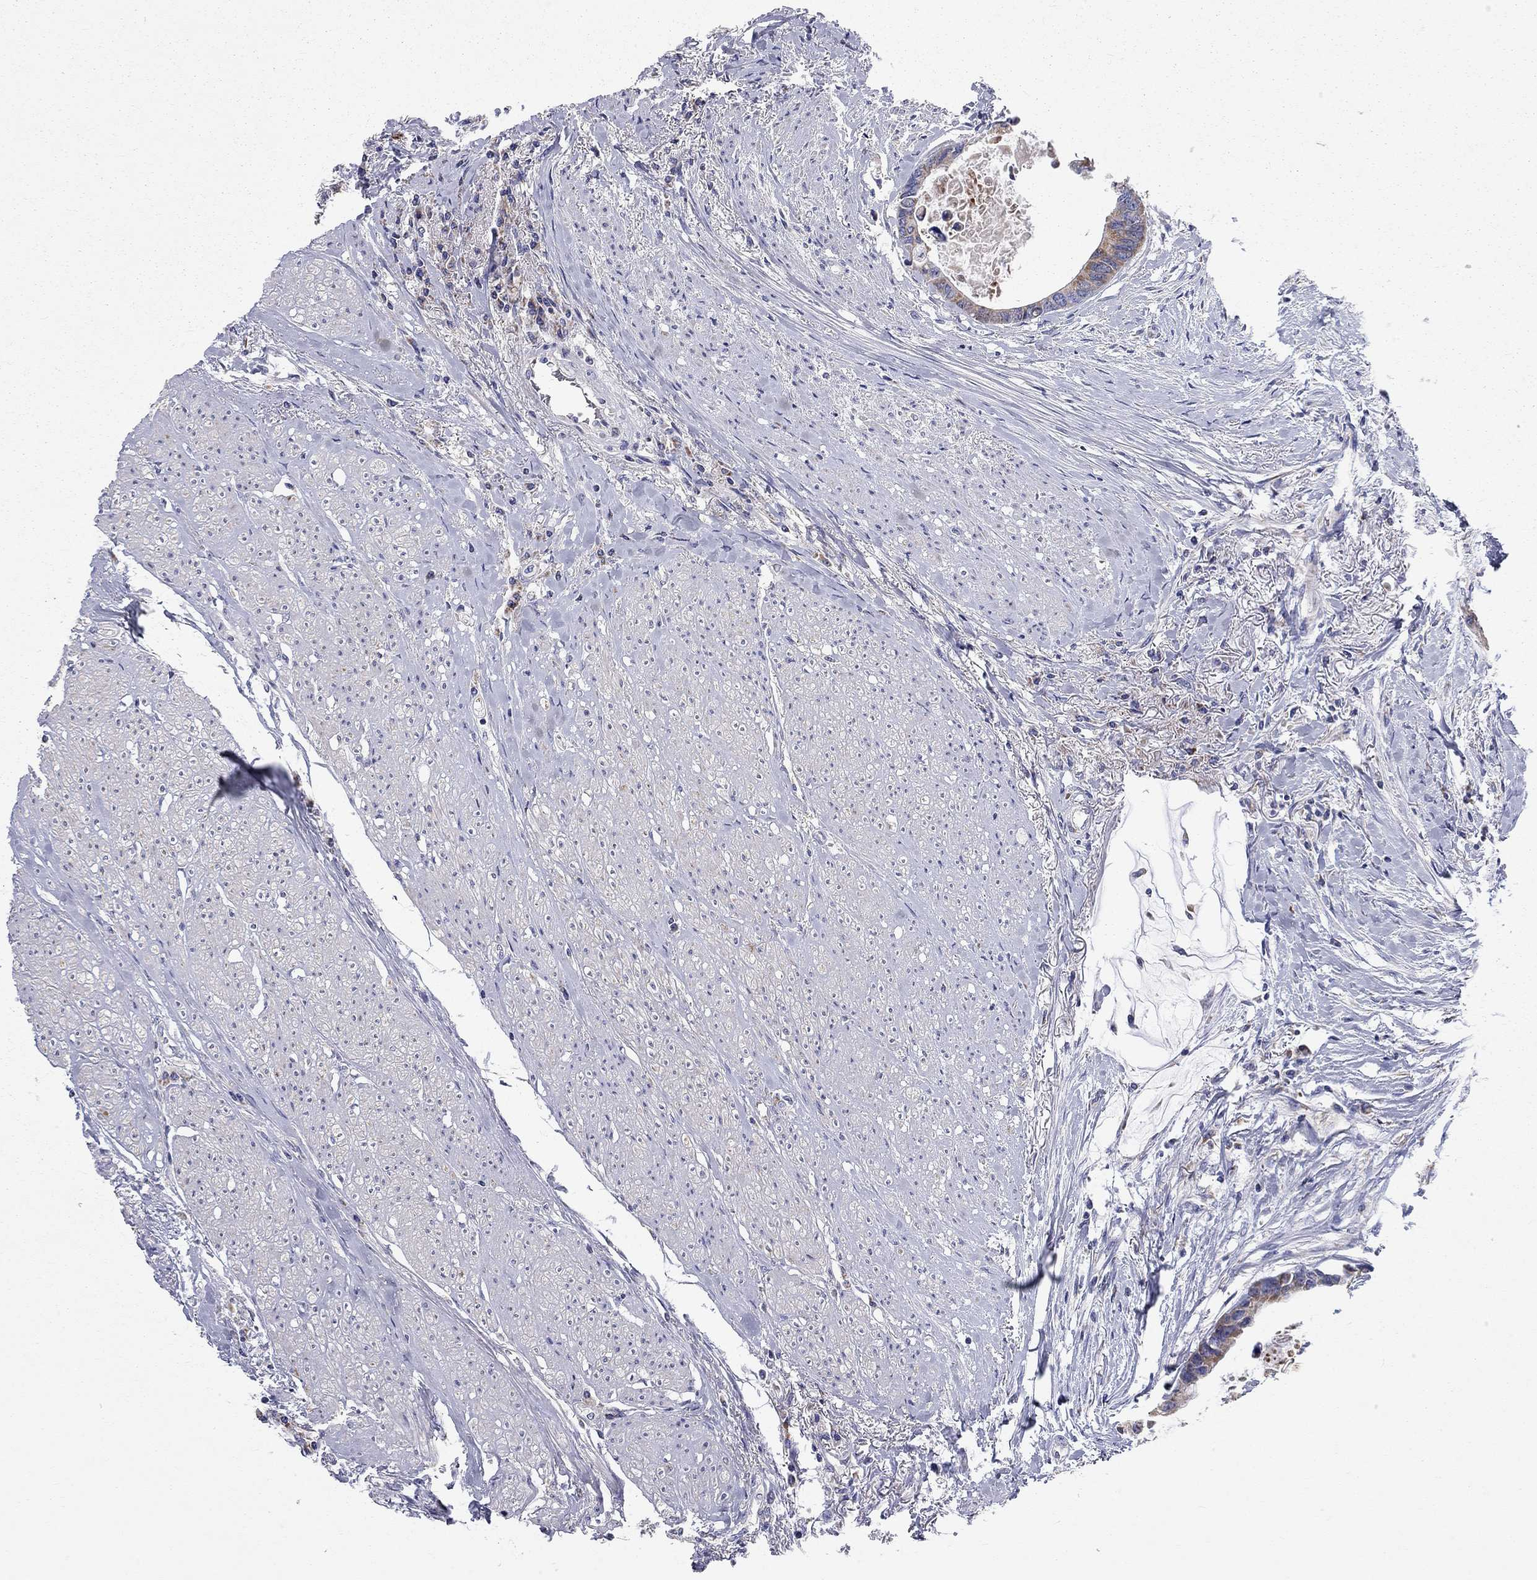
{"staining": {"intensity": "moderate", "quantity": ">75%", "location": "cytoplasmic/membranous"}, "tissue": "colorectal cancer", "cell_type": "Tumor cells", "image_type": "cancer", "snomed": [{"axis": "morphology", "description": "Adenocarcinoma, NOS"}, {"axis": "topography", "description": "Rectum"}], "caption": "Colorectal cancer (adenocarcinoma) stained with immunohistochemistry (IHC) reveals moderate cytoplasmic/membranous staining in about >75% of tumor cells. (DAB = brown stain, brightfield microscopy at high magnification).", "gene": "RCAN1", "patient": {"sex": "male", "age": 59}}